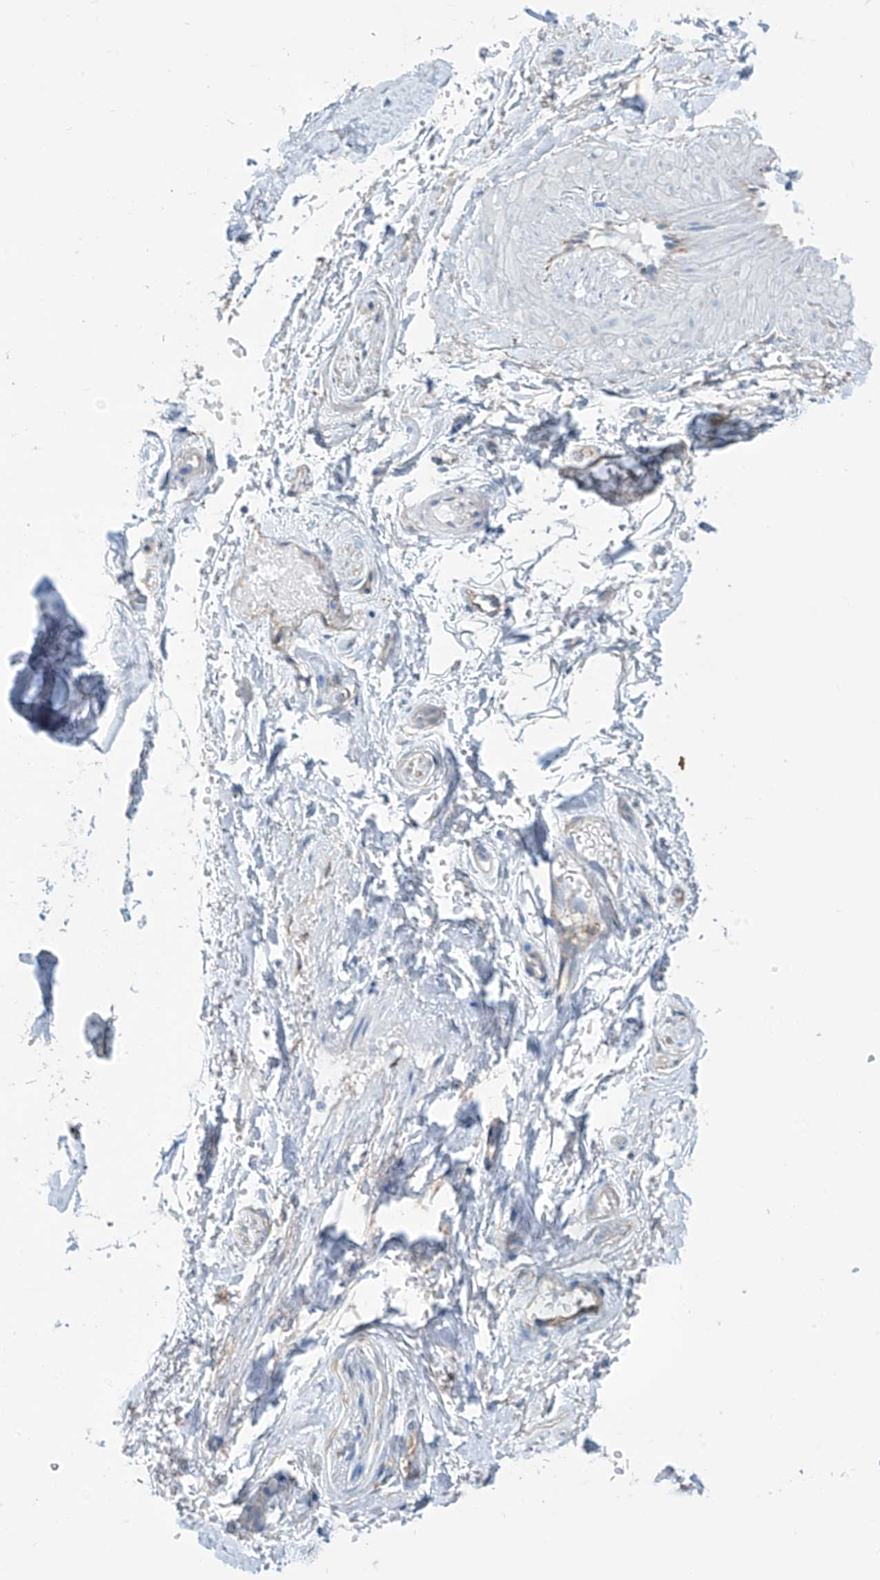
{"staining": {"intensity": "negative", "quantity": "none", "location": "none"}, "tissue": "adipose tissue", "cell_type": "Adipocytes", "image_type": "normal", "snomed": [{"axis": "morphology", "description": "Normal tissue, NOS"}, {"axis": "morphology", "description": "Basal cell carcinoma"}, {"axis": "topography", "description": "Skin"}], "caption": "IHC histopathology image of normal adipose tissue: adipose tissue stained with DAB demonstrates no significant protein expression in adipocytes. (Stains: DAB (3,3'-diaminobenzidine) IHC with hematoxylin counter stain, Microscopy: brightfield microscopy at high magnification).", "gene": "ZNF846", "patient": {"sex": "female", "age": 89}}